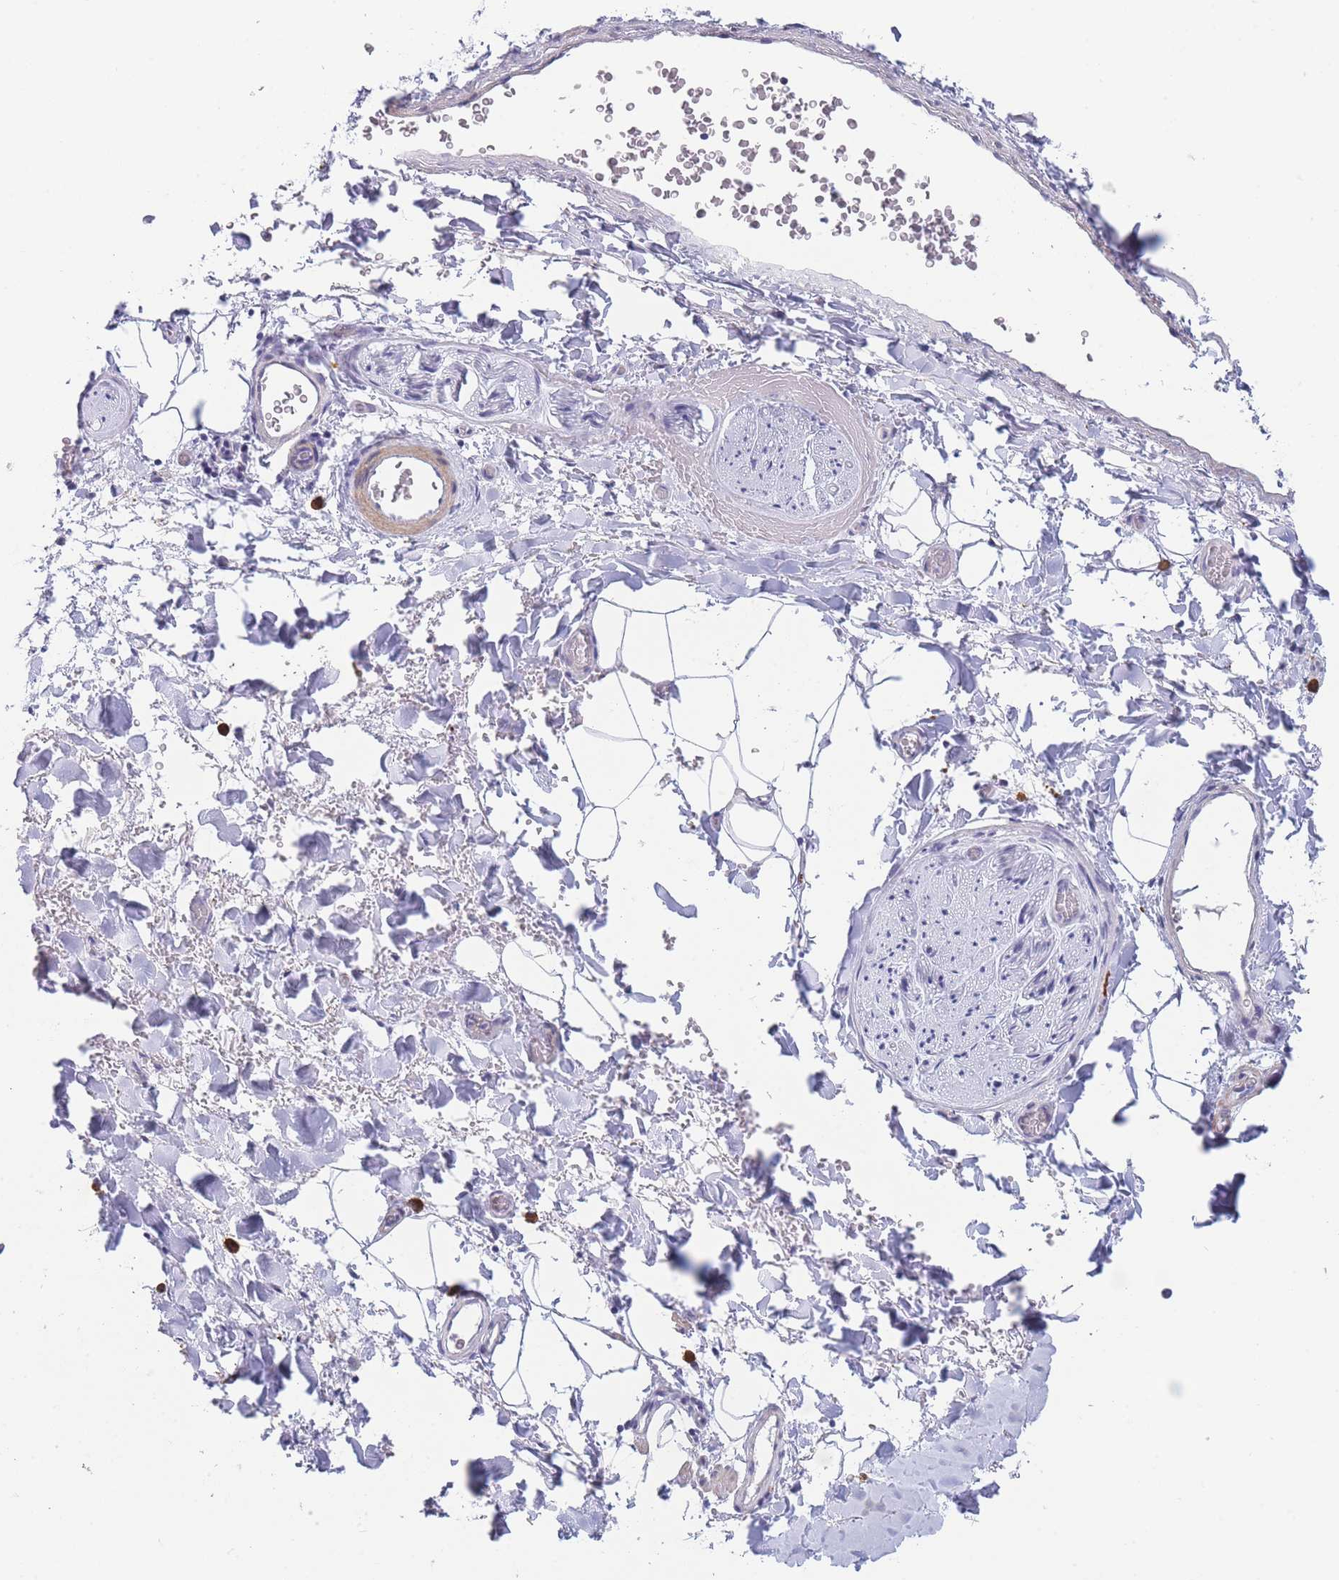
{"staining": {"intensity": "negative", "quantity": "none", "location": "none"}, "tissue": "adipose tissue", "cell_type": "Adipocytes", "image_type": "normal", "snomed": [{"axis": "morphology", "description": "Normal tissue, NOS"}, {"axis": "morphology", "description": "Carcinoma, NOS"}, {"axis": "topography", "description": "Pancreas"}, {"axis": "topography", "description": "Peripheral nerve tissue"}], "caption": "High power microscopy histopathology image of an immunohistochemistry photomicrograph of benign adipose tissue, revealing no significant staining in adipocytes. (DAB IHC, high magnification).", "gene": "ASAP3", "patient": {"sex": "female", "age": 29}}